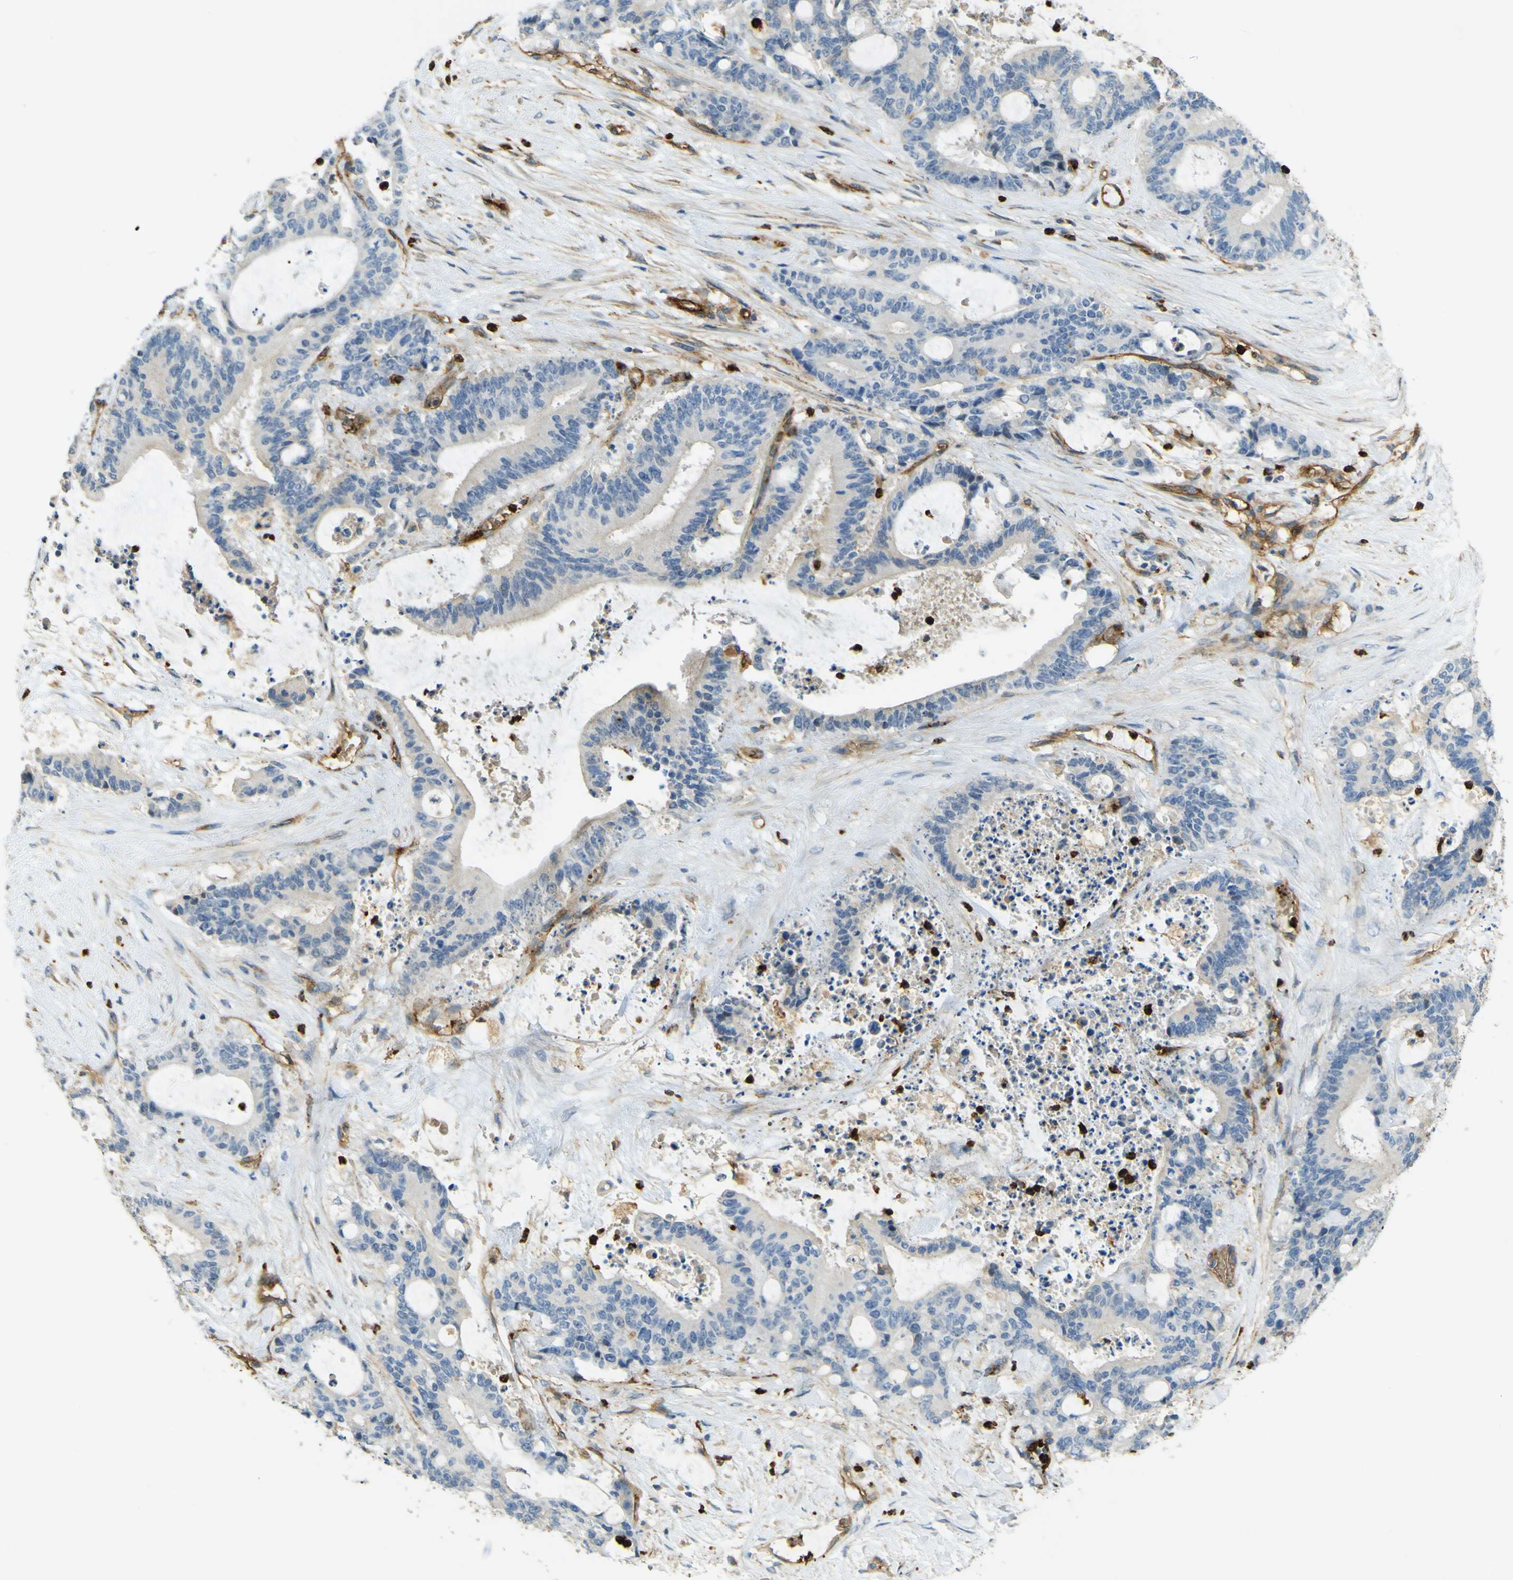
{"staining": {"intensity": "negative", "quantity": "none", "location": "none"}, "tissue": "liver cancer", "cell_type": "Tumor cells", "image_type": "cancer", "snomed": [{"axis": "morphology", "description": "Normal tissue, NOS"}, {"axis": "morphology", "description": "Cholangiocarcinoma"}, {"axis": "topography", "description": "Liver"}, {"axis": "topography", "description": "Peripheral nerve tissue"}], "caption": "An image of human liver cholangiocarcinoma is negative for staining in tumor cells. Brightfield microscopy of IHC stained with DAB (brown) and hematoxylin (blue), captured at high magnification.", "gene": "PLXDC1", "patient": {"sex": "female", "age": 73}}